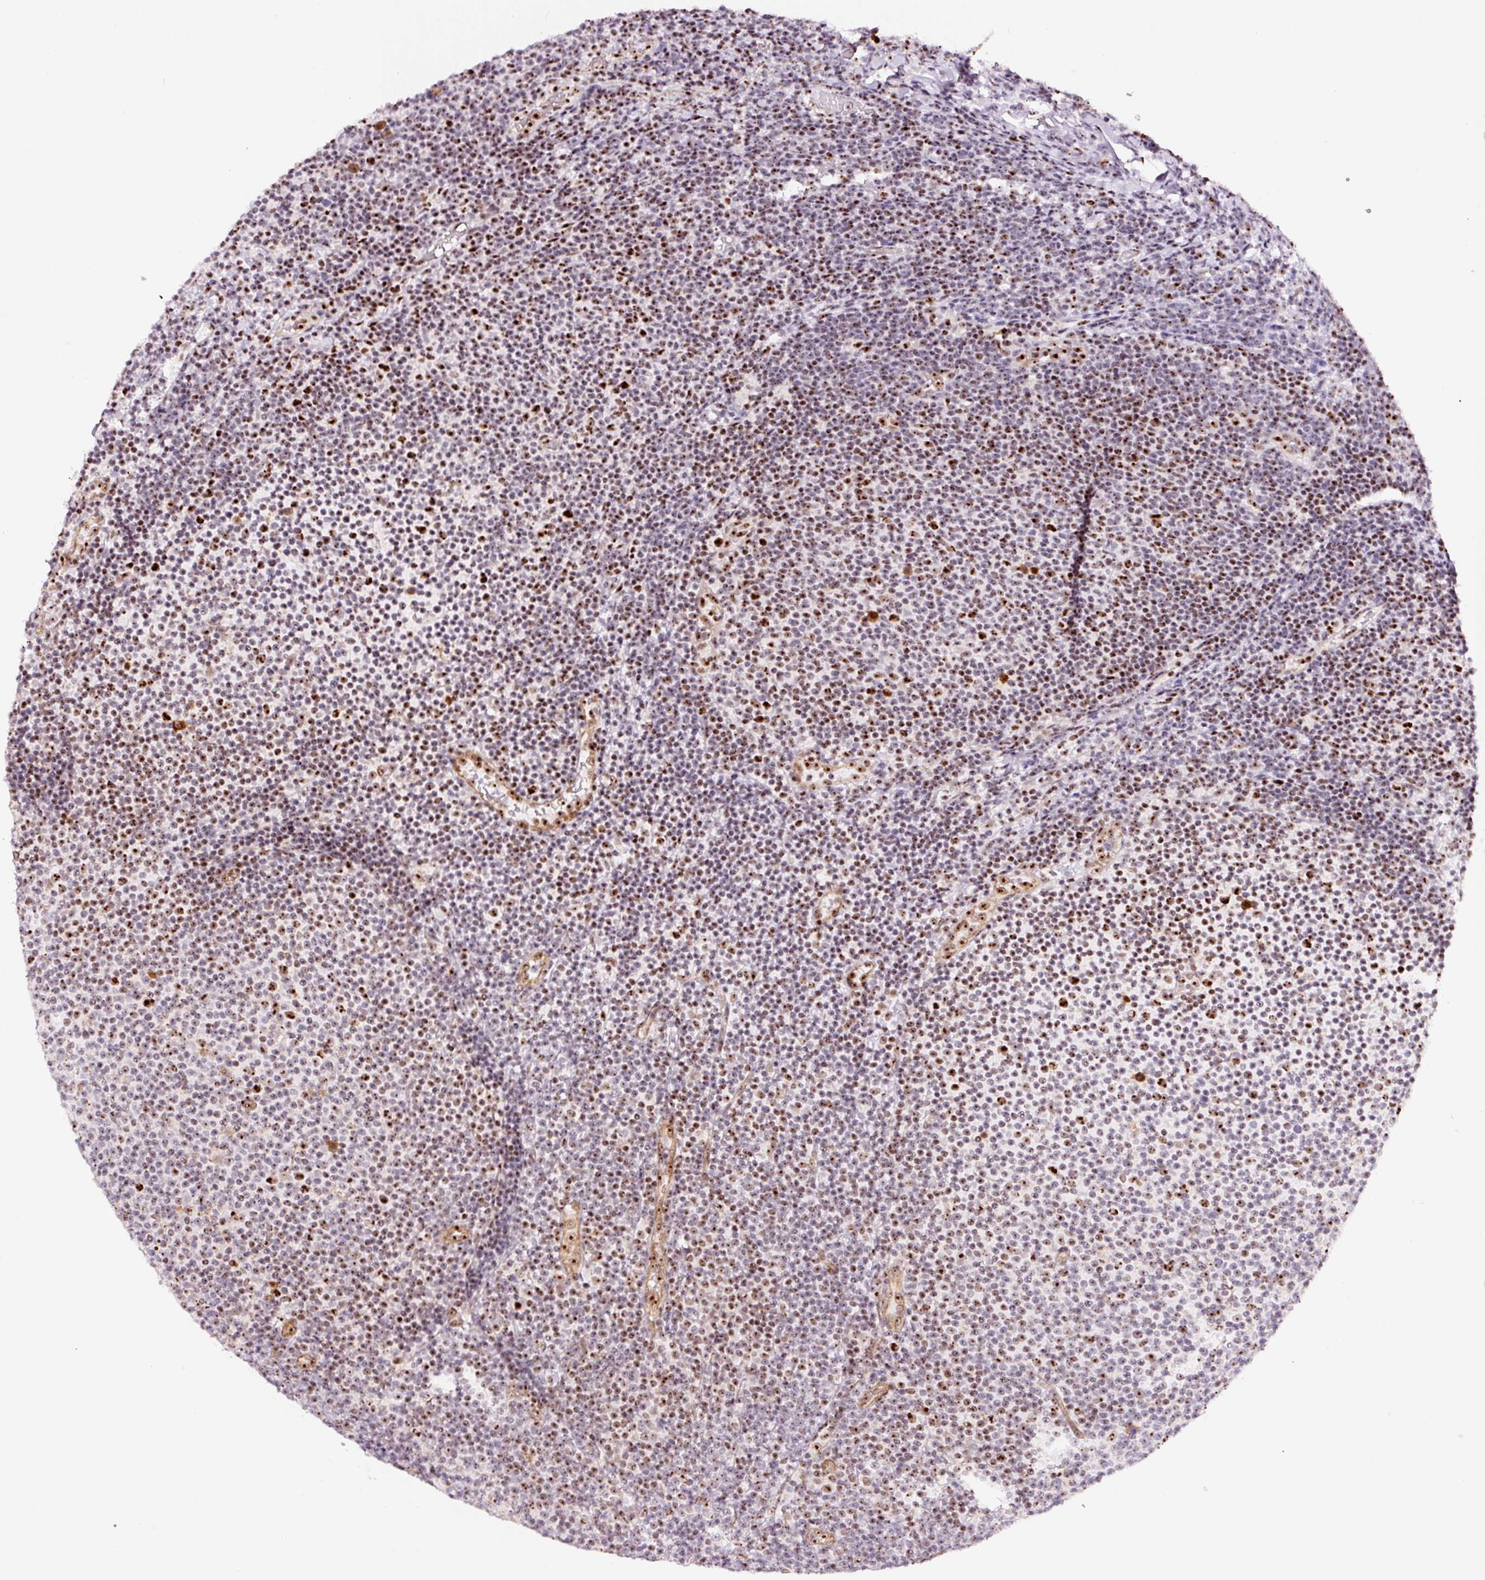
{"staining": {"intensity": "strong", "quantity": "25%-75%", "location": "nuclear"}, "tissue": "lymphoma", "cell_type": "Tumor cells", "image_type": "cancer", "snomed": [{"axis": "morphology", "description": "Malignant lymphoma, non-Hodgkin's type, Low grade"}, {"axis": "topography", "description": "Lymph node"}], "caption": "Protein analysis of lymphoma tissue demonstrates strong nuclear staining in about 25%-75% of tumor cells.", "gene": "GNL3", "patient": {"sex": "male", "age": 66}}